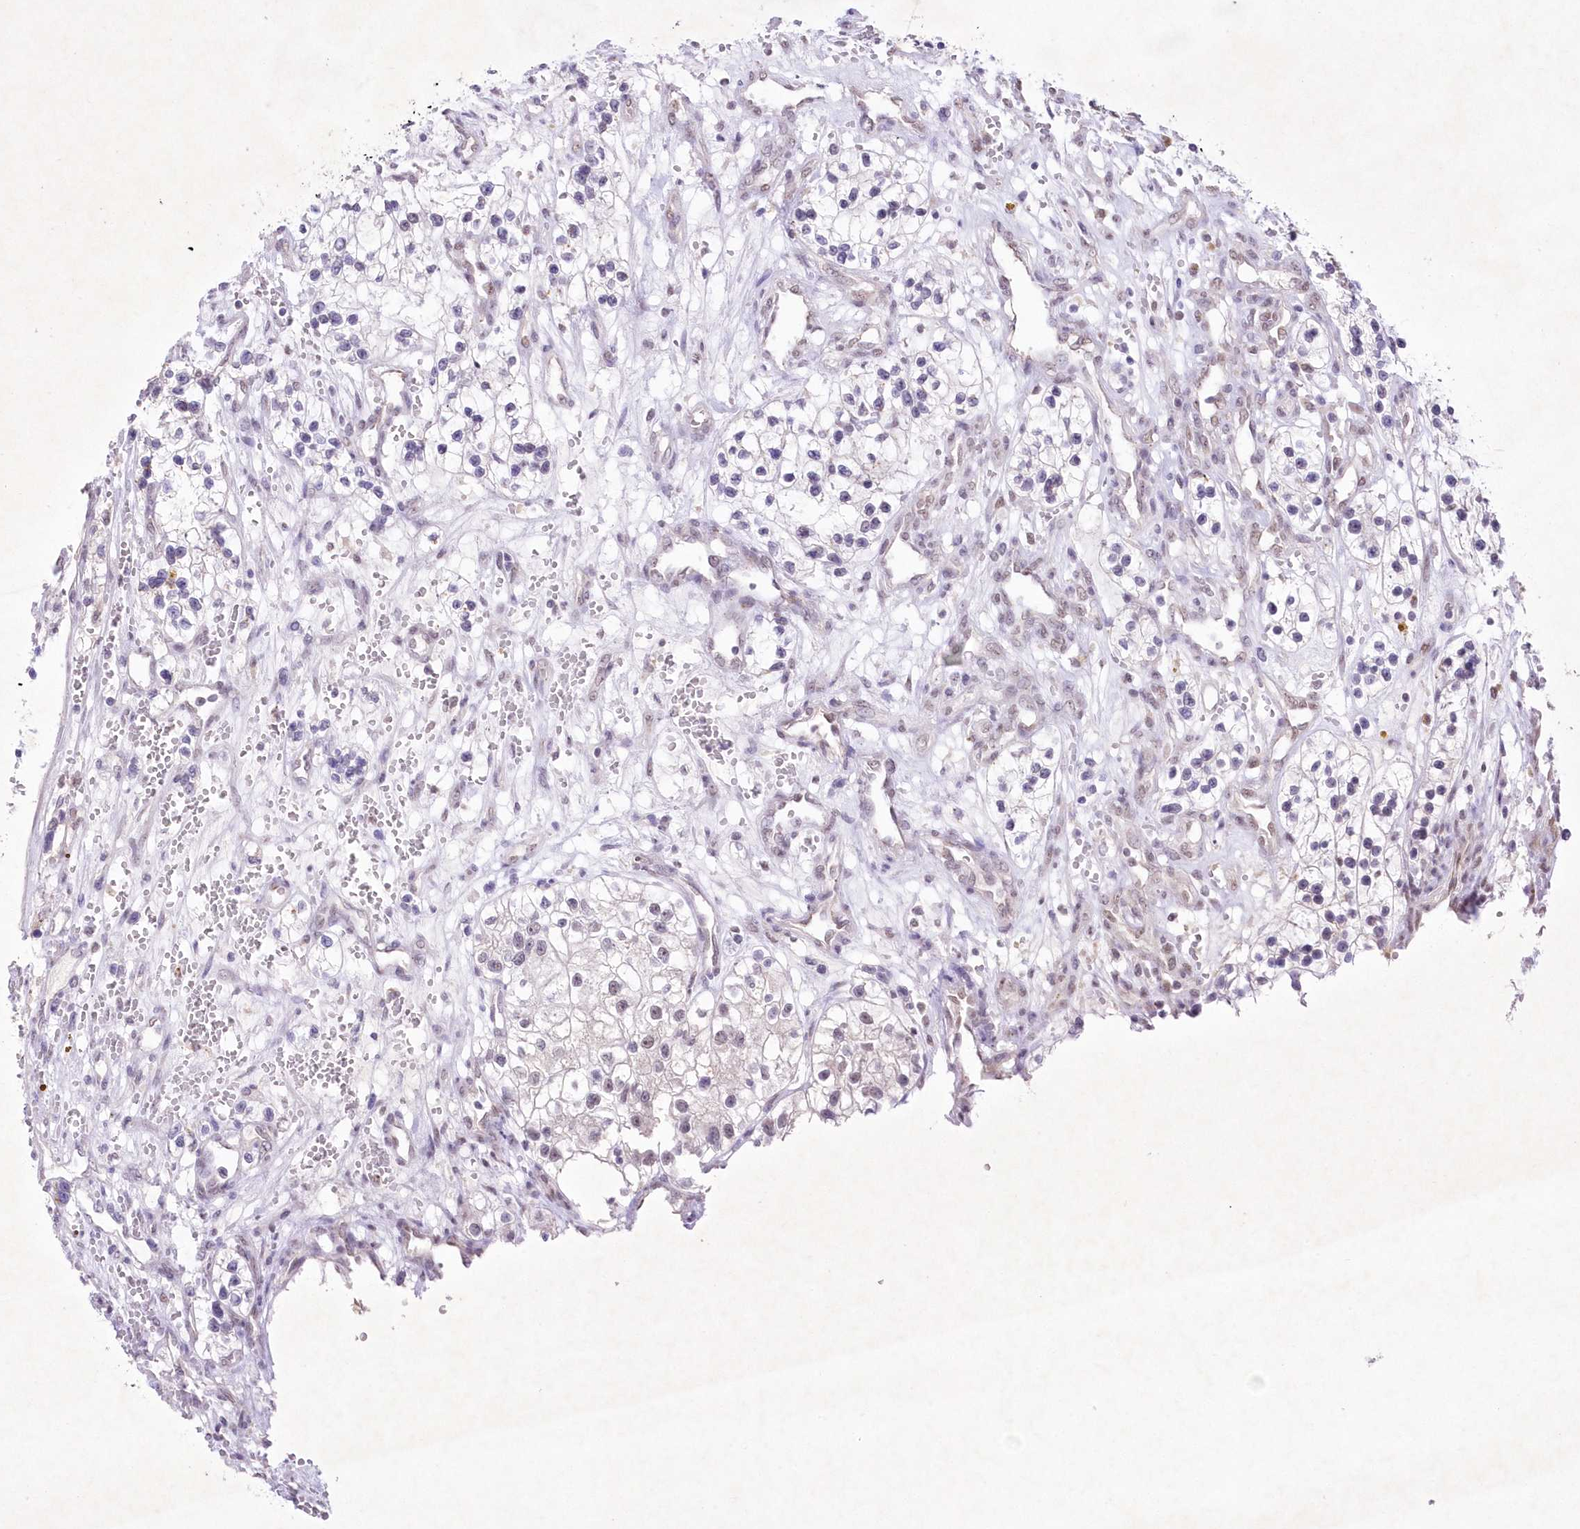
{"staining": {"intensity": "negative", "quantity": "none", "location": "none"}, "tissue": "renal cancer", "cell_type": "Tumor cells", "image_type": "cancer", "snomed": [{"axis": "morphology", "description": "Adenocarcinoma, NOS"}, {"axis": "topography", "description": "Kidney"}], "caption": "The photomicrograph reveals no significant positivity in tumor cells of renal cancer (adenocarcinoma).", "gene": "RBM27", "patient": {"sex": "female", "age": 57}}